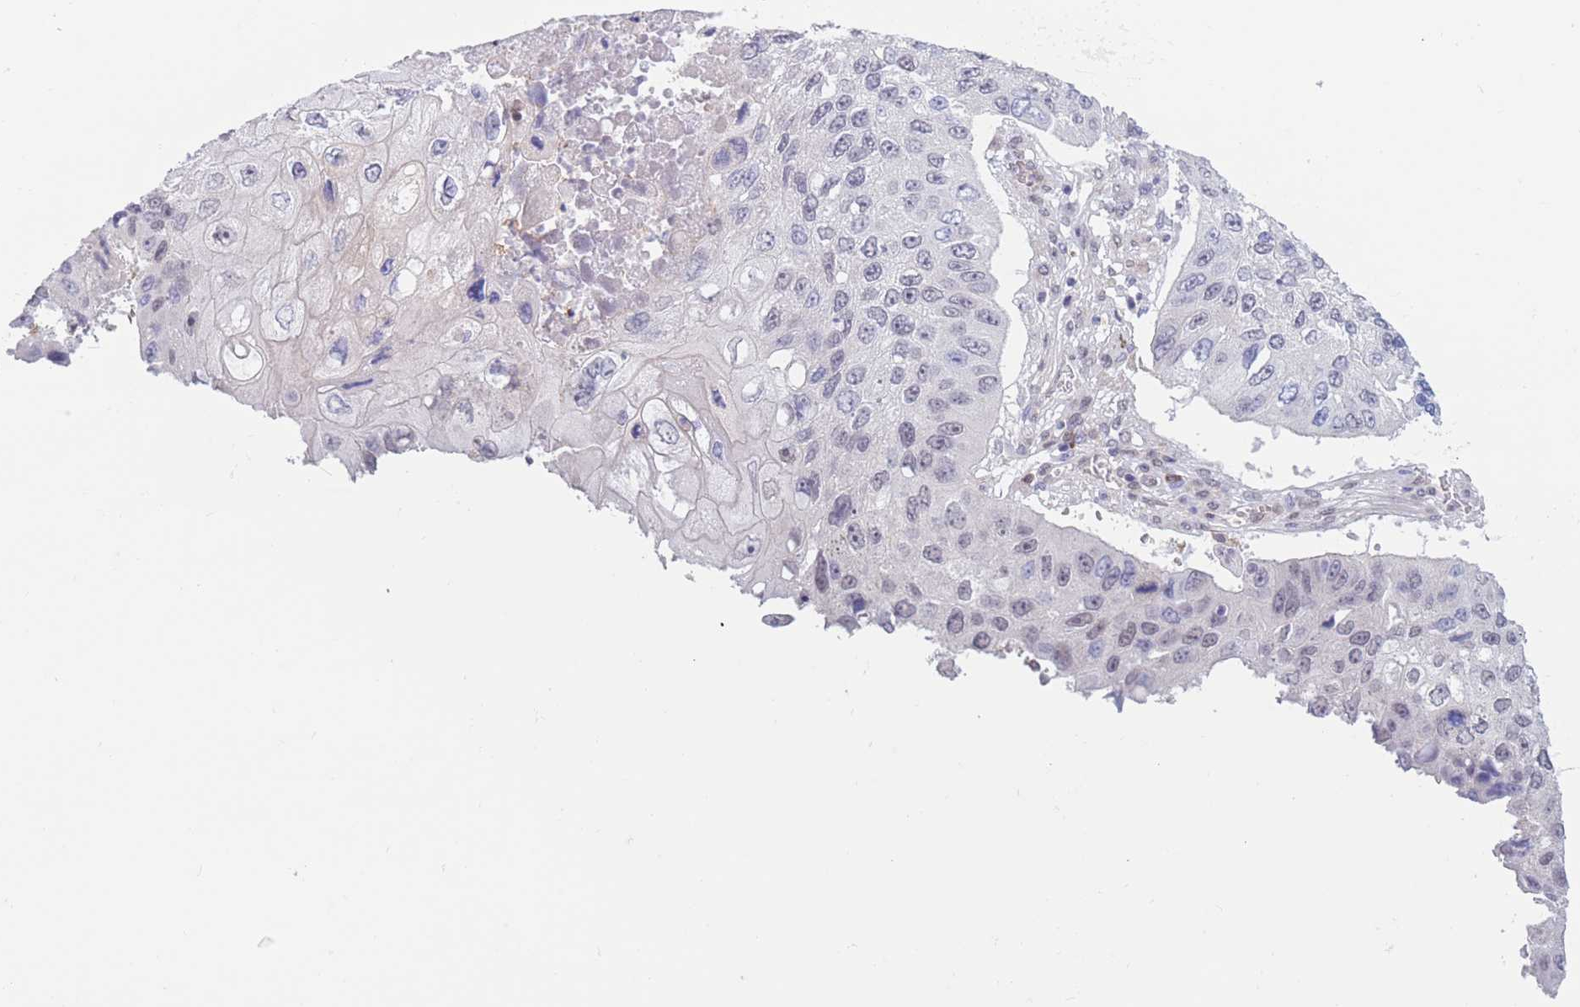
{"staining": {"intensity": "negative", "quantity": "none", "location": "none"}, "tissue": "lung cancer", "cell_type": "Tumor cells", "image_type": "cancer", "snomed": [{"axis": "morphology", "description": "Squamous cell carcinoma, NOS"}, {"axis": "topography", "description": "Lung"}], "caption": "Tumor cells show no significant protein positivity in lung cancer.", "gene": "PODXL", "patient": {"sex": "male", "age": 61}}